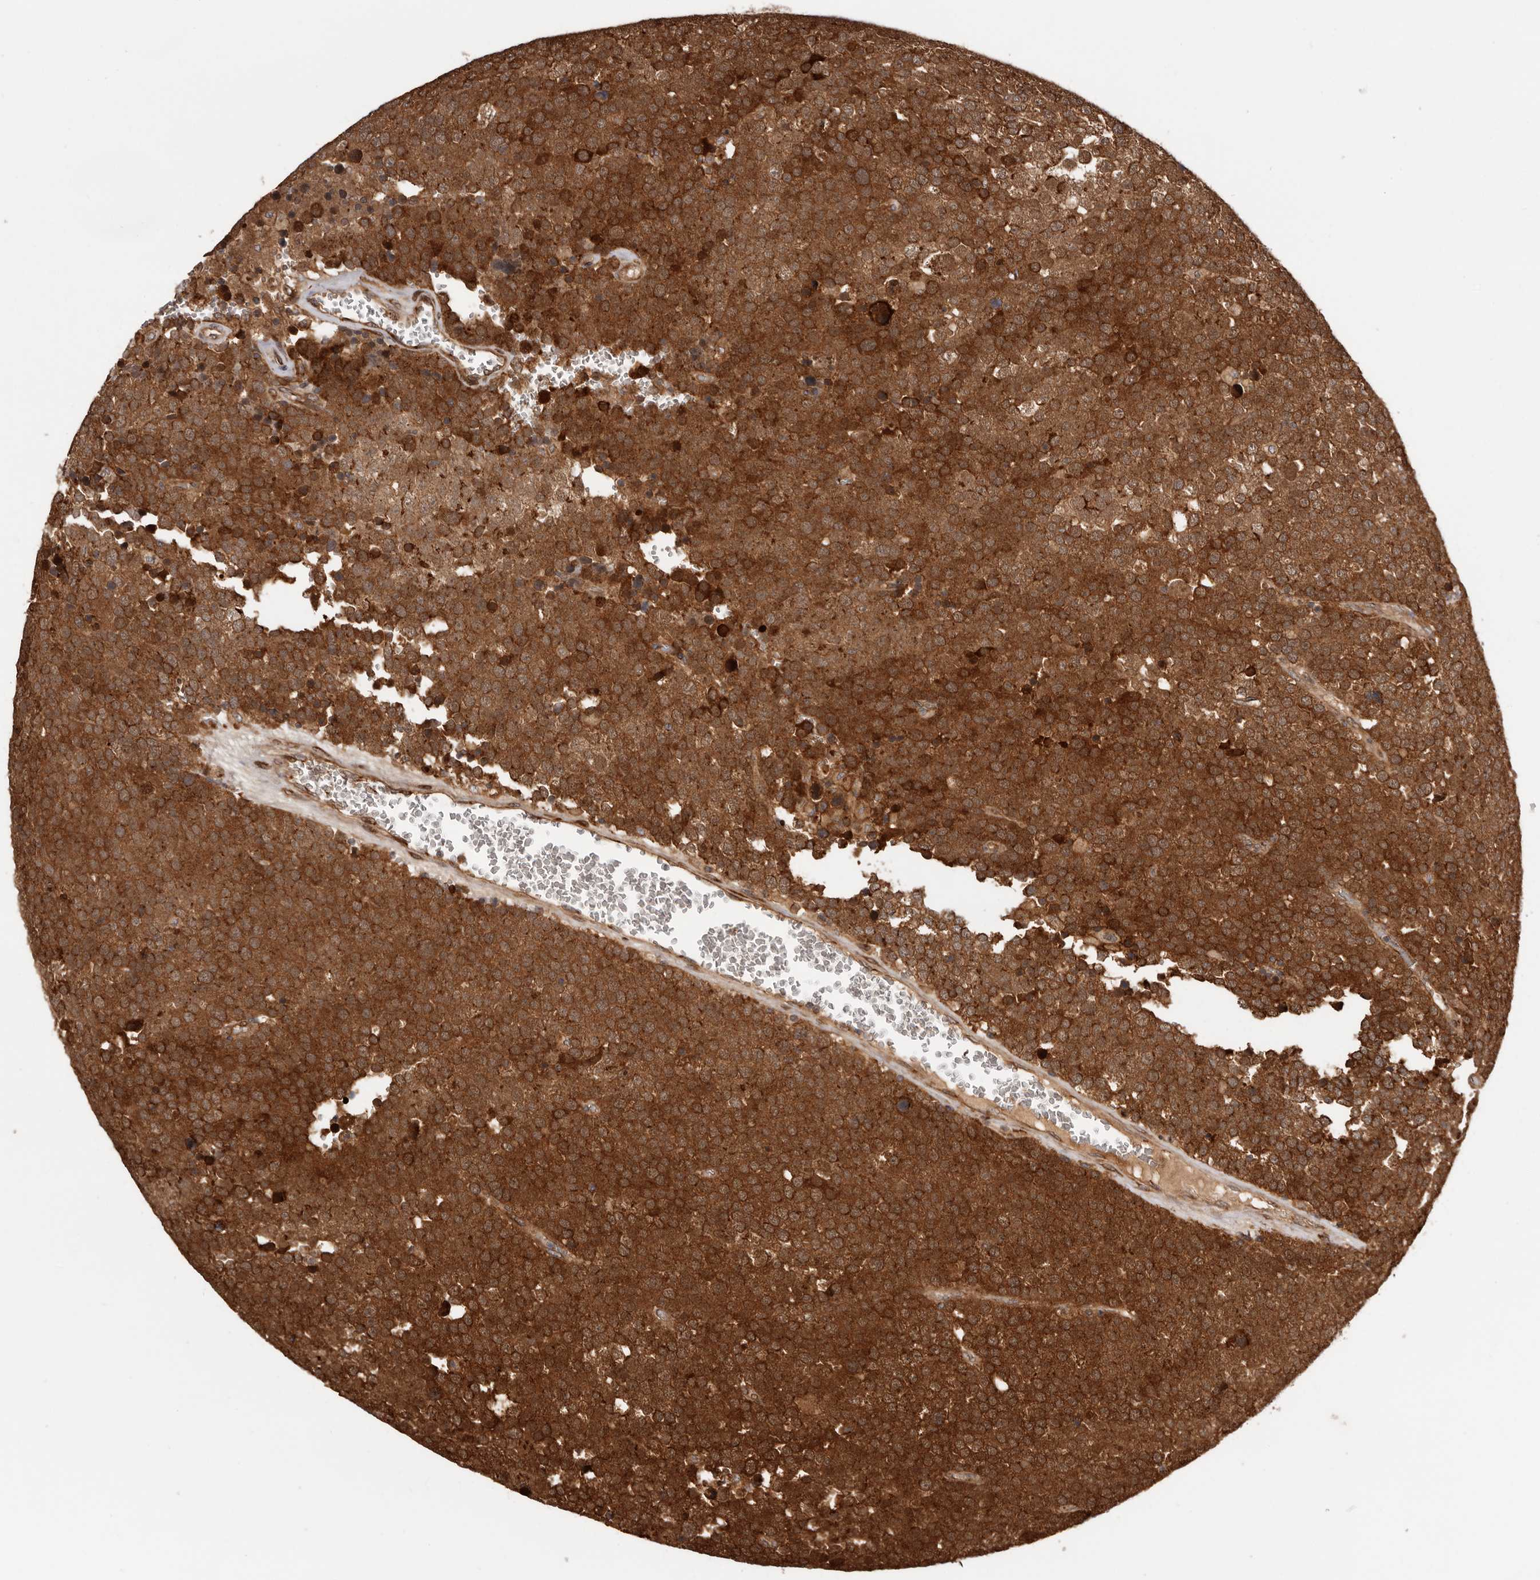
{"staining": {"intensity": "strong", "quantity": ">75%", "location": "cytoplasmic/membranous"}, "tissue": "testis cancer", "cell_type": "Tumor cells", "image_type": "cancer", "snomed": [{"axis": "morphology", "description": "Seminoma, NOS"}, {"axis": "topography", "description": "Testis"}], "caption": "Brown immunohistochemical staining in testis cancer demonstrates strong cytoplasmic/membranous expression in approximately >75% of tumor cells. (Brightfield microscopy of DAB IHC at high magnification).", "gene": "GPR27", "patient": {"sex": "male", "age": 71}}